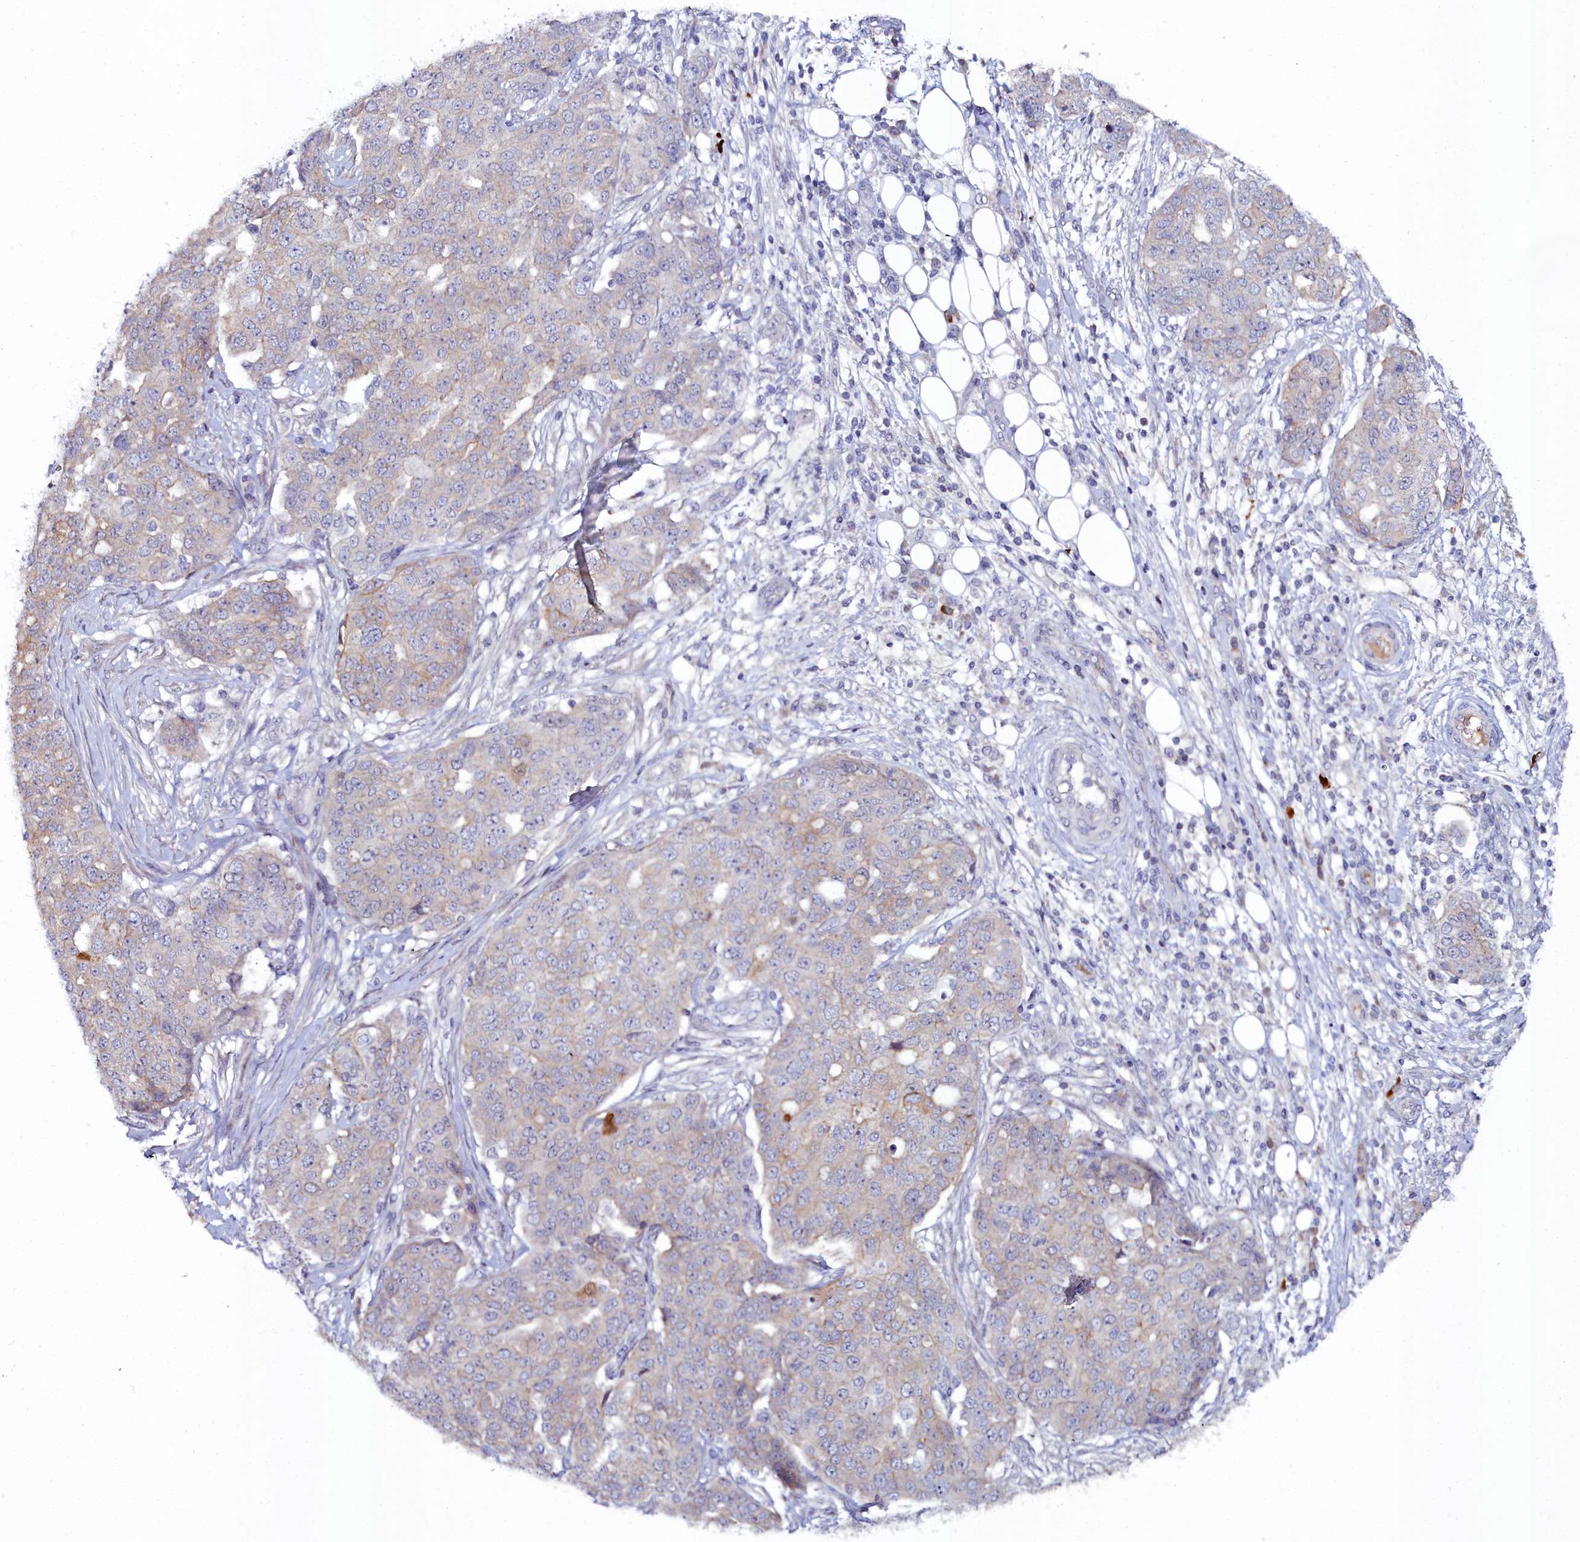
{"staining": {"intensity": "weak", "quantity": "<25%", "location": "cytoplasmic/membranous"}, "tissue": "ovarian cancer", "cell_type": "Tumor cells", "image_type": "cancer", "snomed": [{"axis": "morphology", "description": "Cystadenocarcinoma, serous, NOS"}, {"axis": "topography", "description": "Soft tissue"}, {"axis": "topography", "description": "Ovary"}], "caption": "The histopathology image demonstrates no staining of tumor cells in ovarian cancer (serous cystadenocarcinoma).", "gene": "KCTD18", "patient": {"sex": "female", "age": 57}}